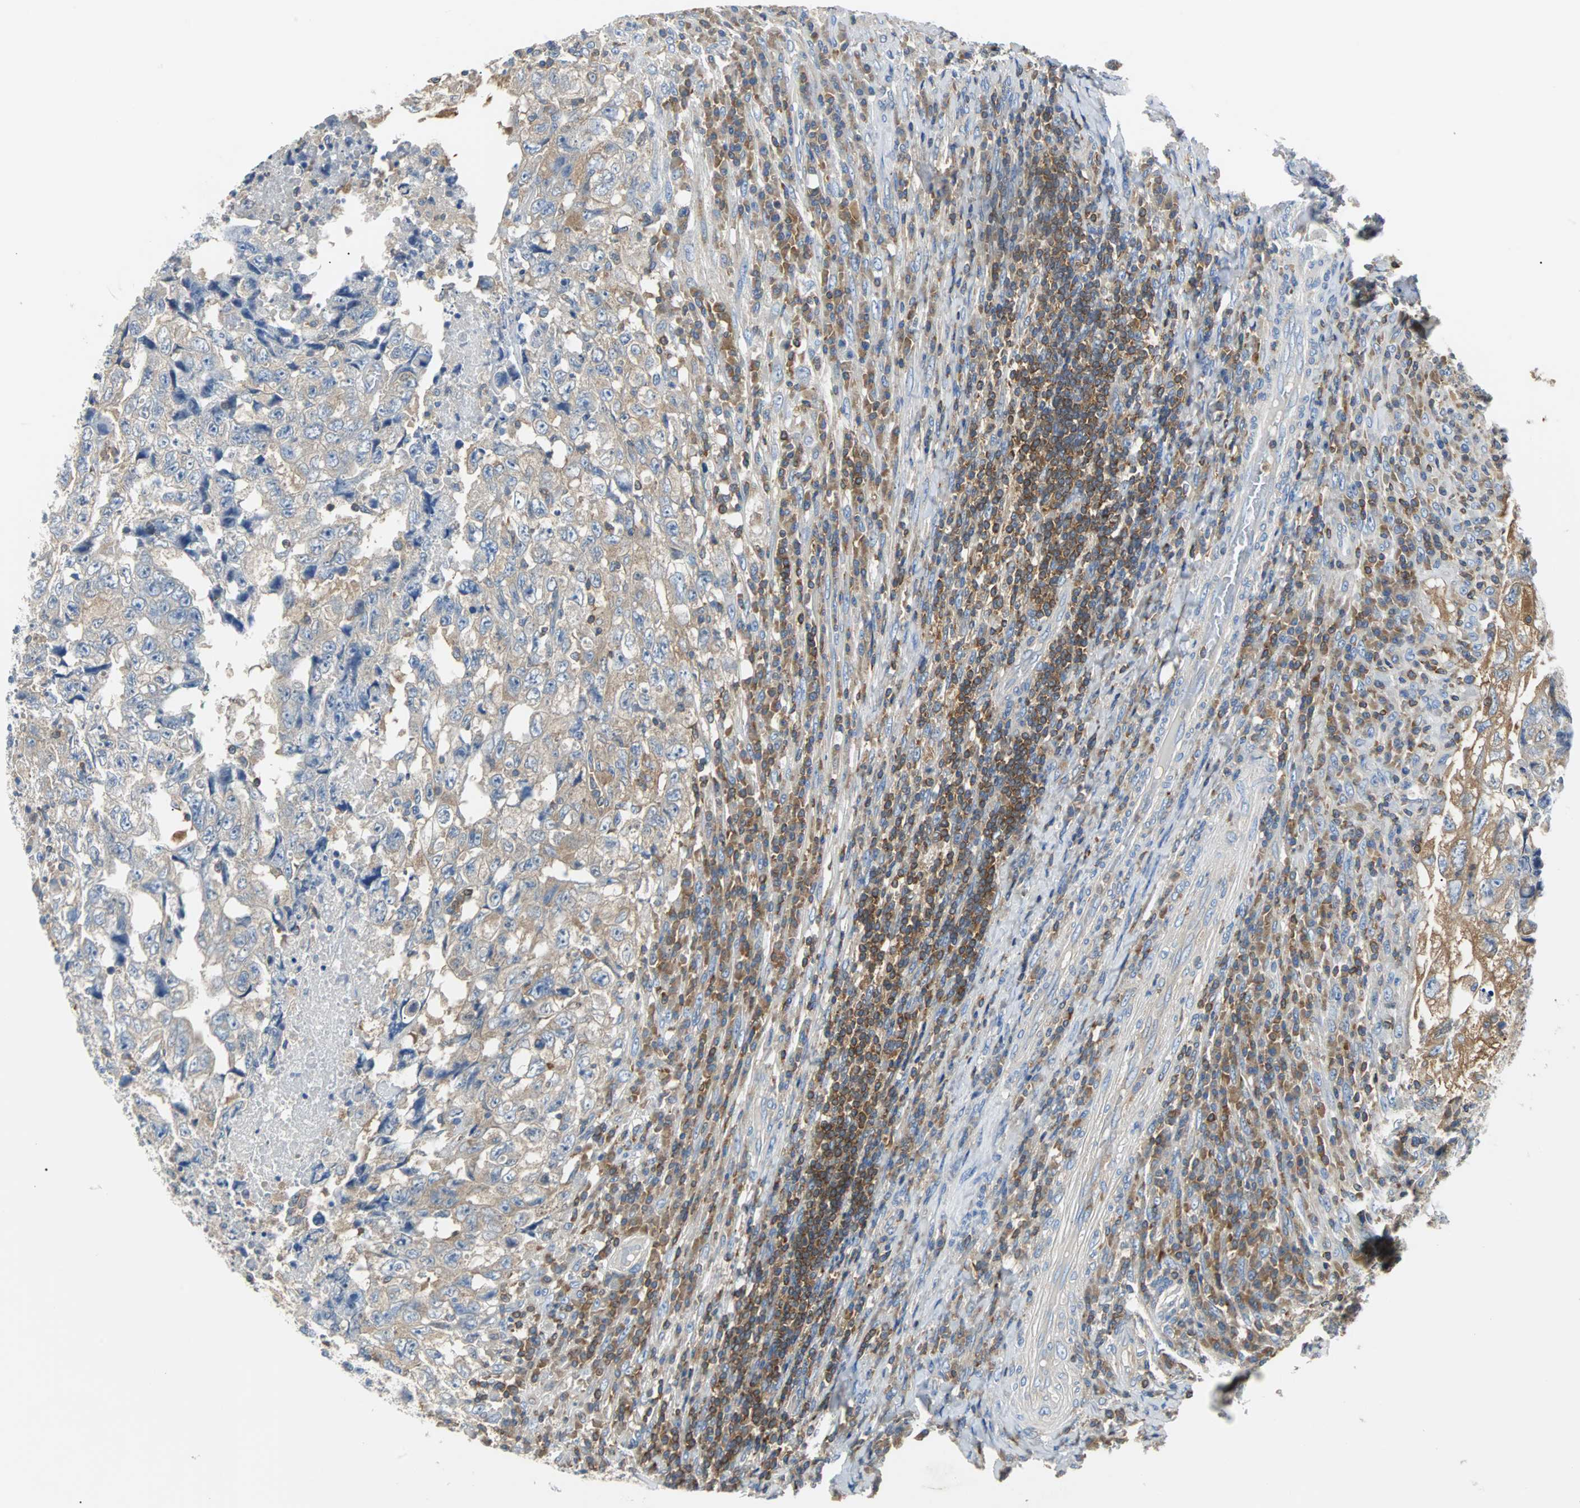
{"staining": {"intensity": "weak", "quantity": ">75%", "location": "cytoplasmic/membranous"}, "tissue": "testis cancer", "cell_type": "Tumor cells", "image_type": "cancer", "snomed": [{"axis": "morphology", "description": "Necrosis, NOS"}, {"axis": "morphology", "description": "Carcinoma, Embryonal, NOS"}, {"axis": "topography", "description": "Testis"}], "caption": "The image demonstrates immunohistochemical staining of embryonal carcinoma (testis). There is weak cytoplasmic/membranous positivity is appreciated in approximately >75% of tumor cells. Nuclei are stained in blue.", "gene": "TSC22D4", "patient": {"sex": "male", "age": 19}}